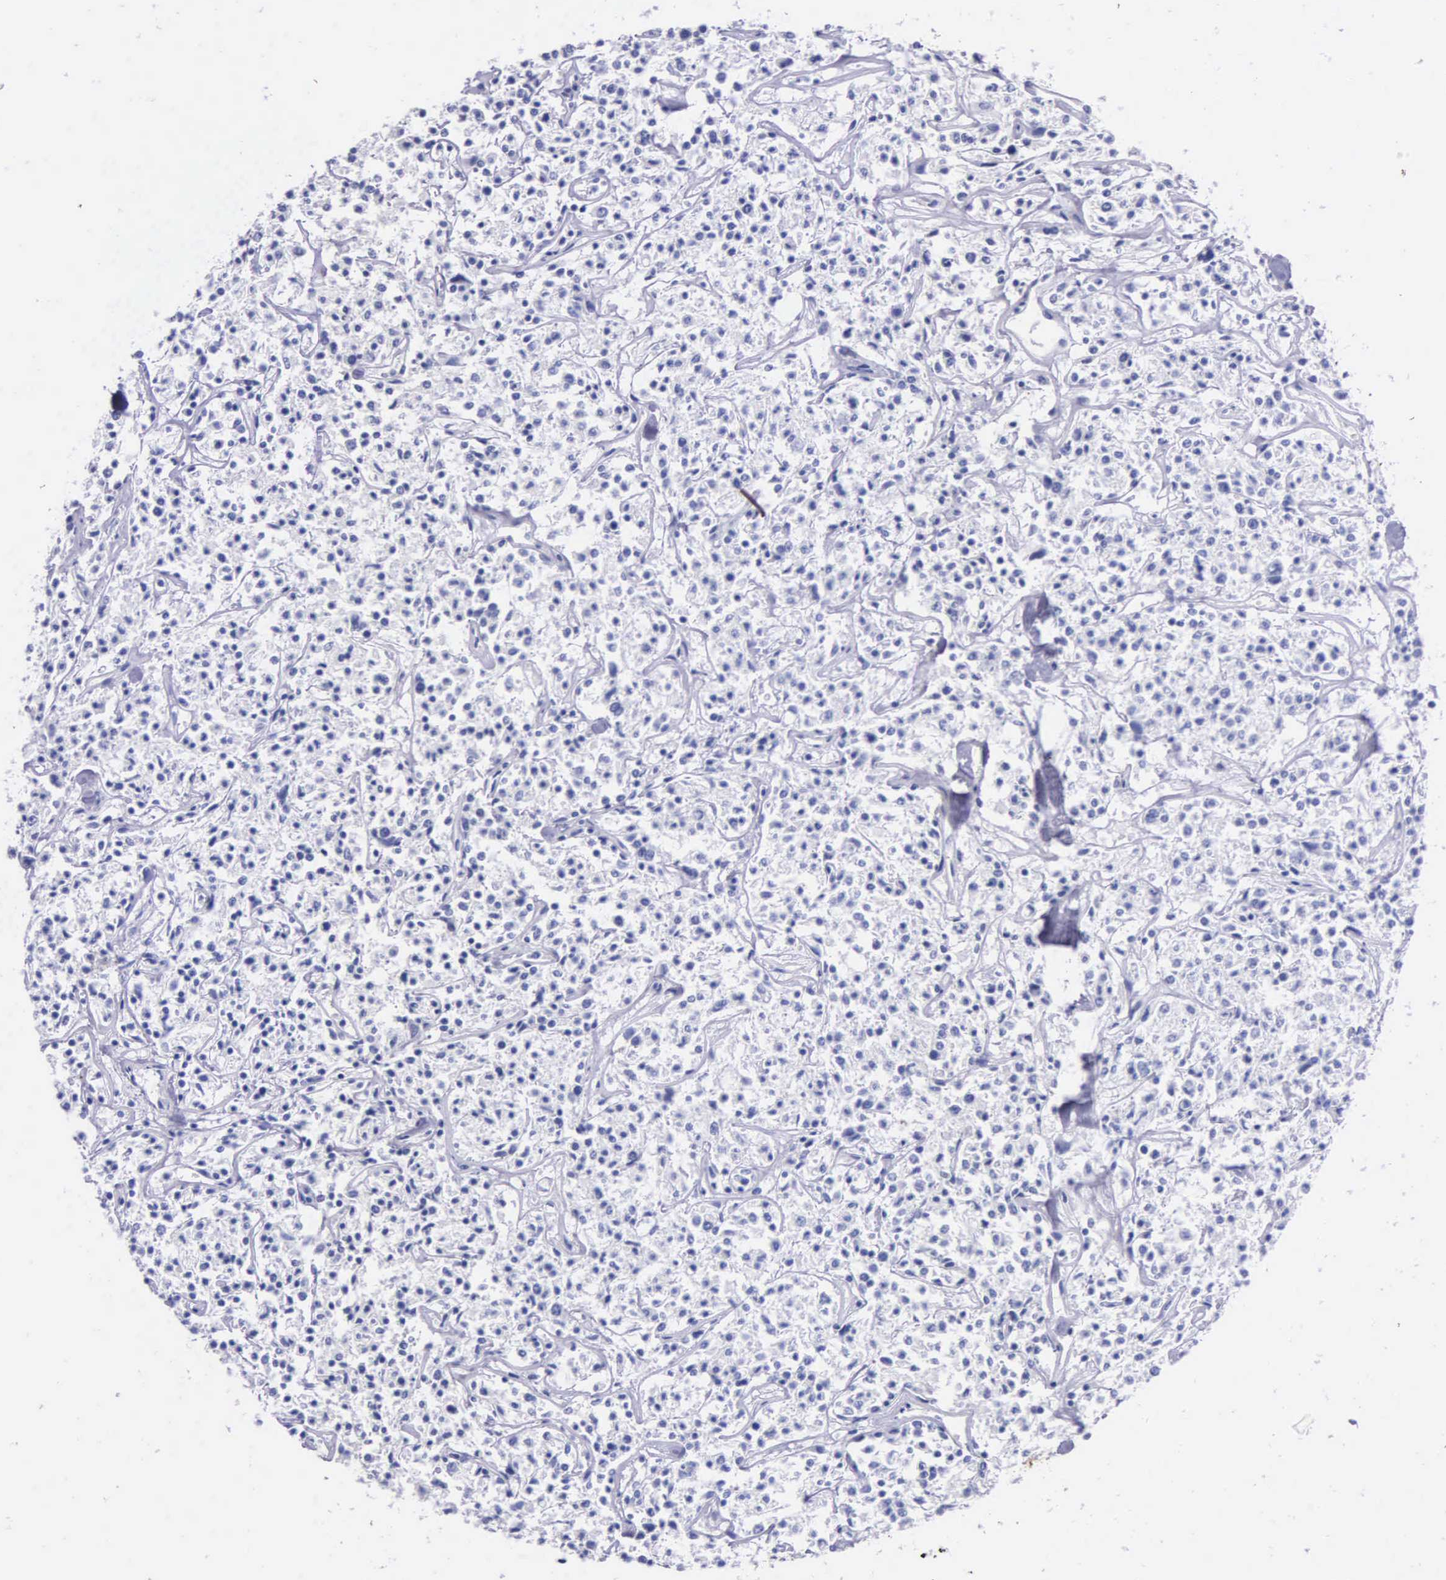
{"staining": {"intensity": "negative", "quantity": "none", "location": "none"}, "tissue": "lymphoma", "cell_type": "Tumor cells", "image_type": "cancer", "snomed": [{"axis": "morphology", "description": "Malignant lymphoma, non-Hodgkin's type, Low grade"}, {"axis": "topography", "description": "Small intestine"}], "caption": "DAB (3,3'-diaminobenzidine) immunohistochemical staining of malignant lymphoma, non-Hodgkin's type (low-grade) exhibits no significant staining in tumor cells.", "gene": "KLK3", "patient": {"sex": "female", "age": 59}}